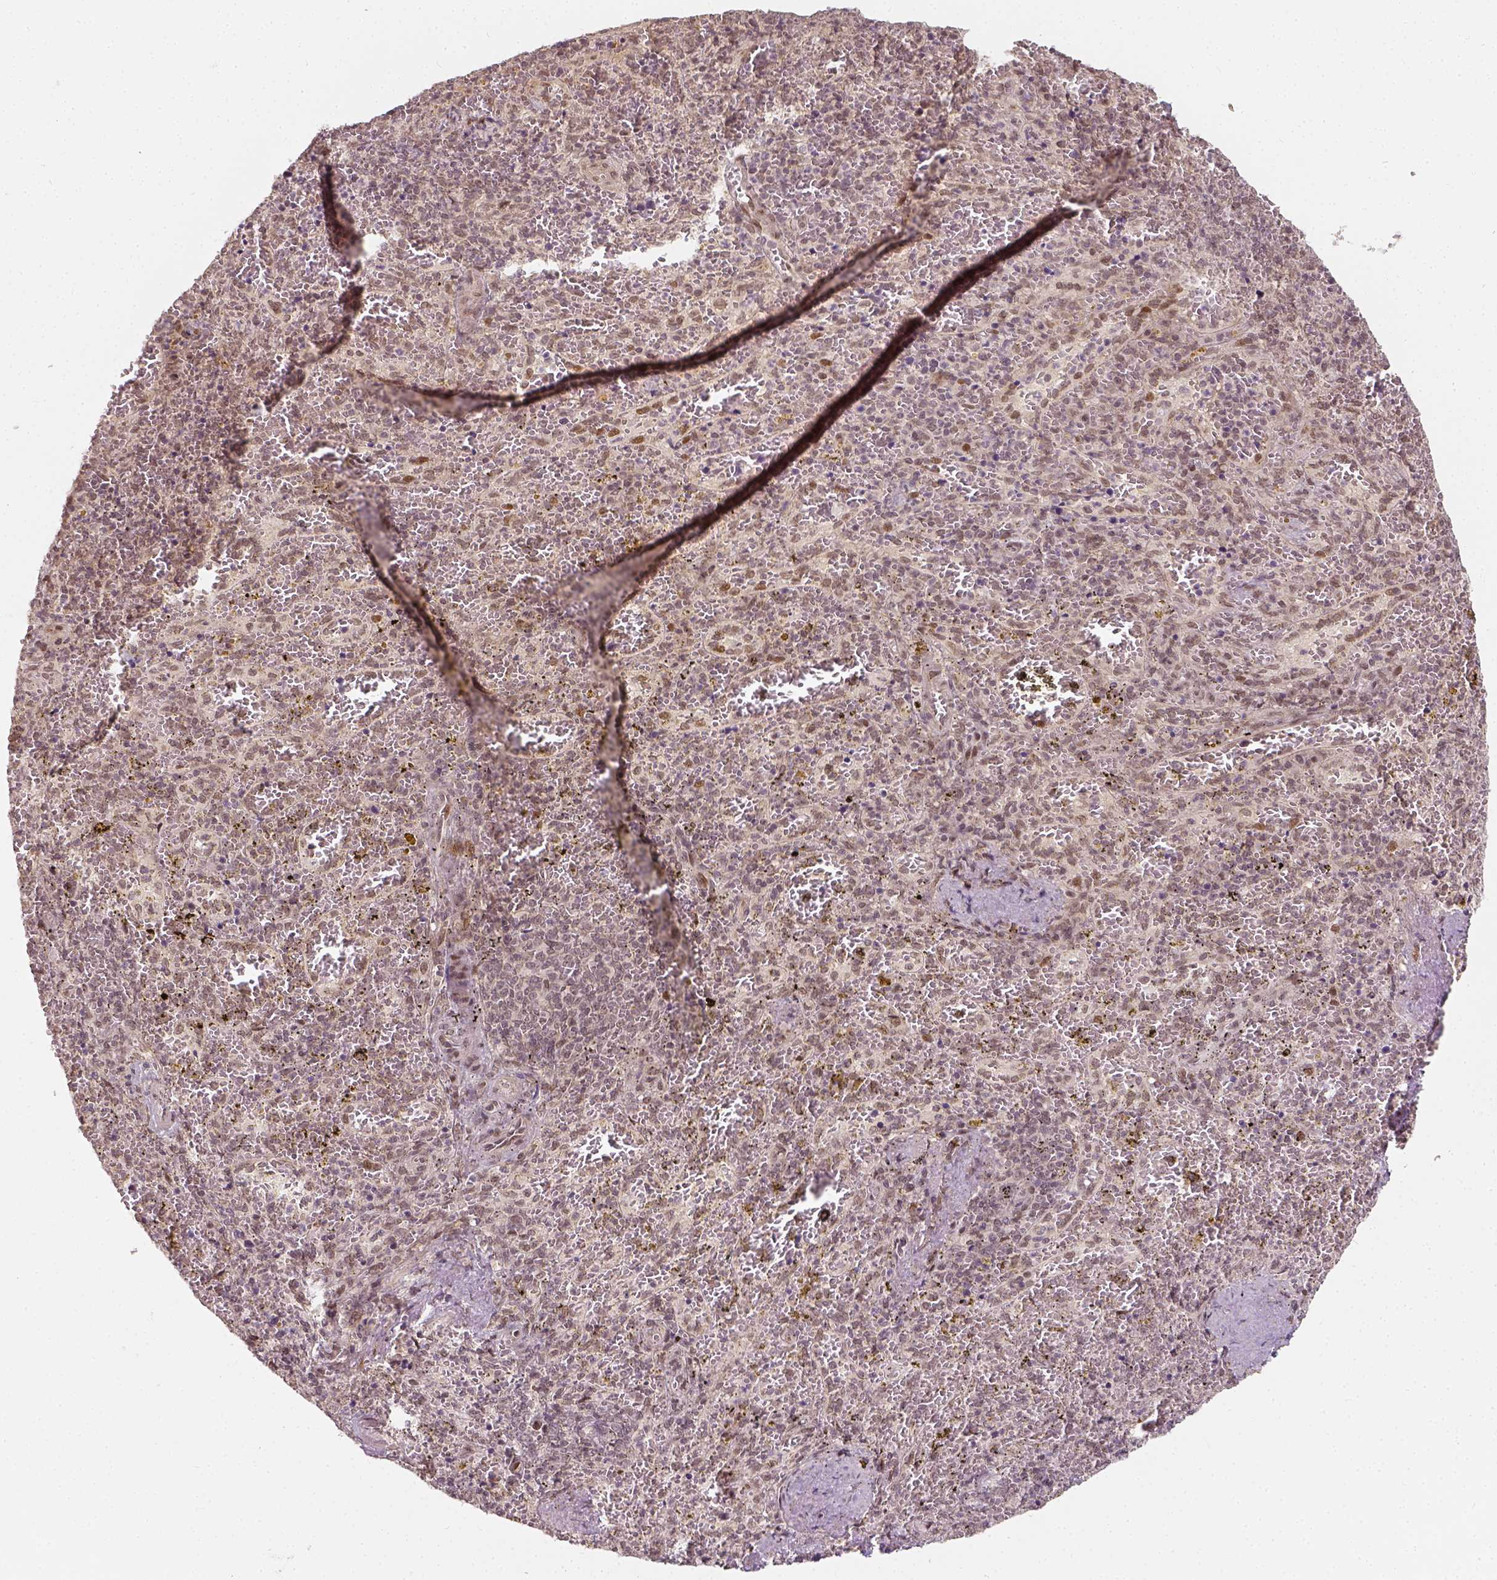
{"staining": {"intensity": "moderate", "quantity": "<25%", "location": "nuclear"}, "tissue": "spleen", "cell_type": "Cells in red pulp", "image_type": "normal", "snomed": [{"axis": "morphology", "description": "Normal tissue, NOS"}, {"axis": "topography", "description": "Spleen"}], "caption": "Immunohistochemistry micrograph of benign spleen: human spleen stained using immunohistochemistry (IHC) shows low levels of moderate protein expression localized specifically in the nuclear of cells in red pulp, appearing as a nuclear brown color.", "gene": "ZMAT3", "patient": {"sex": "female", "age": 50}}